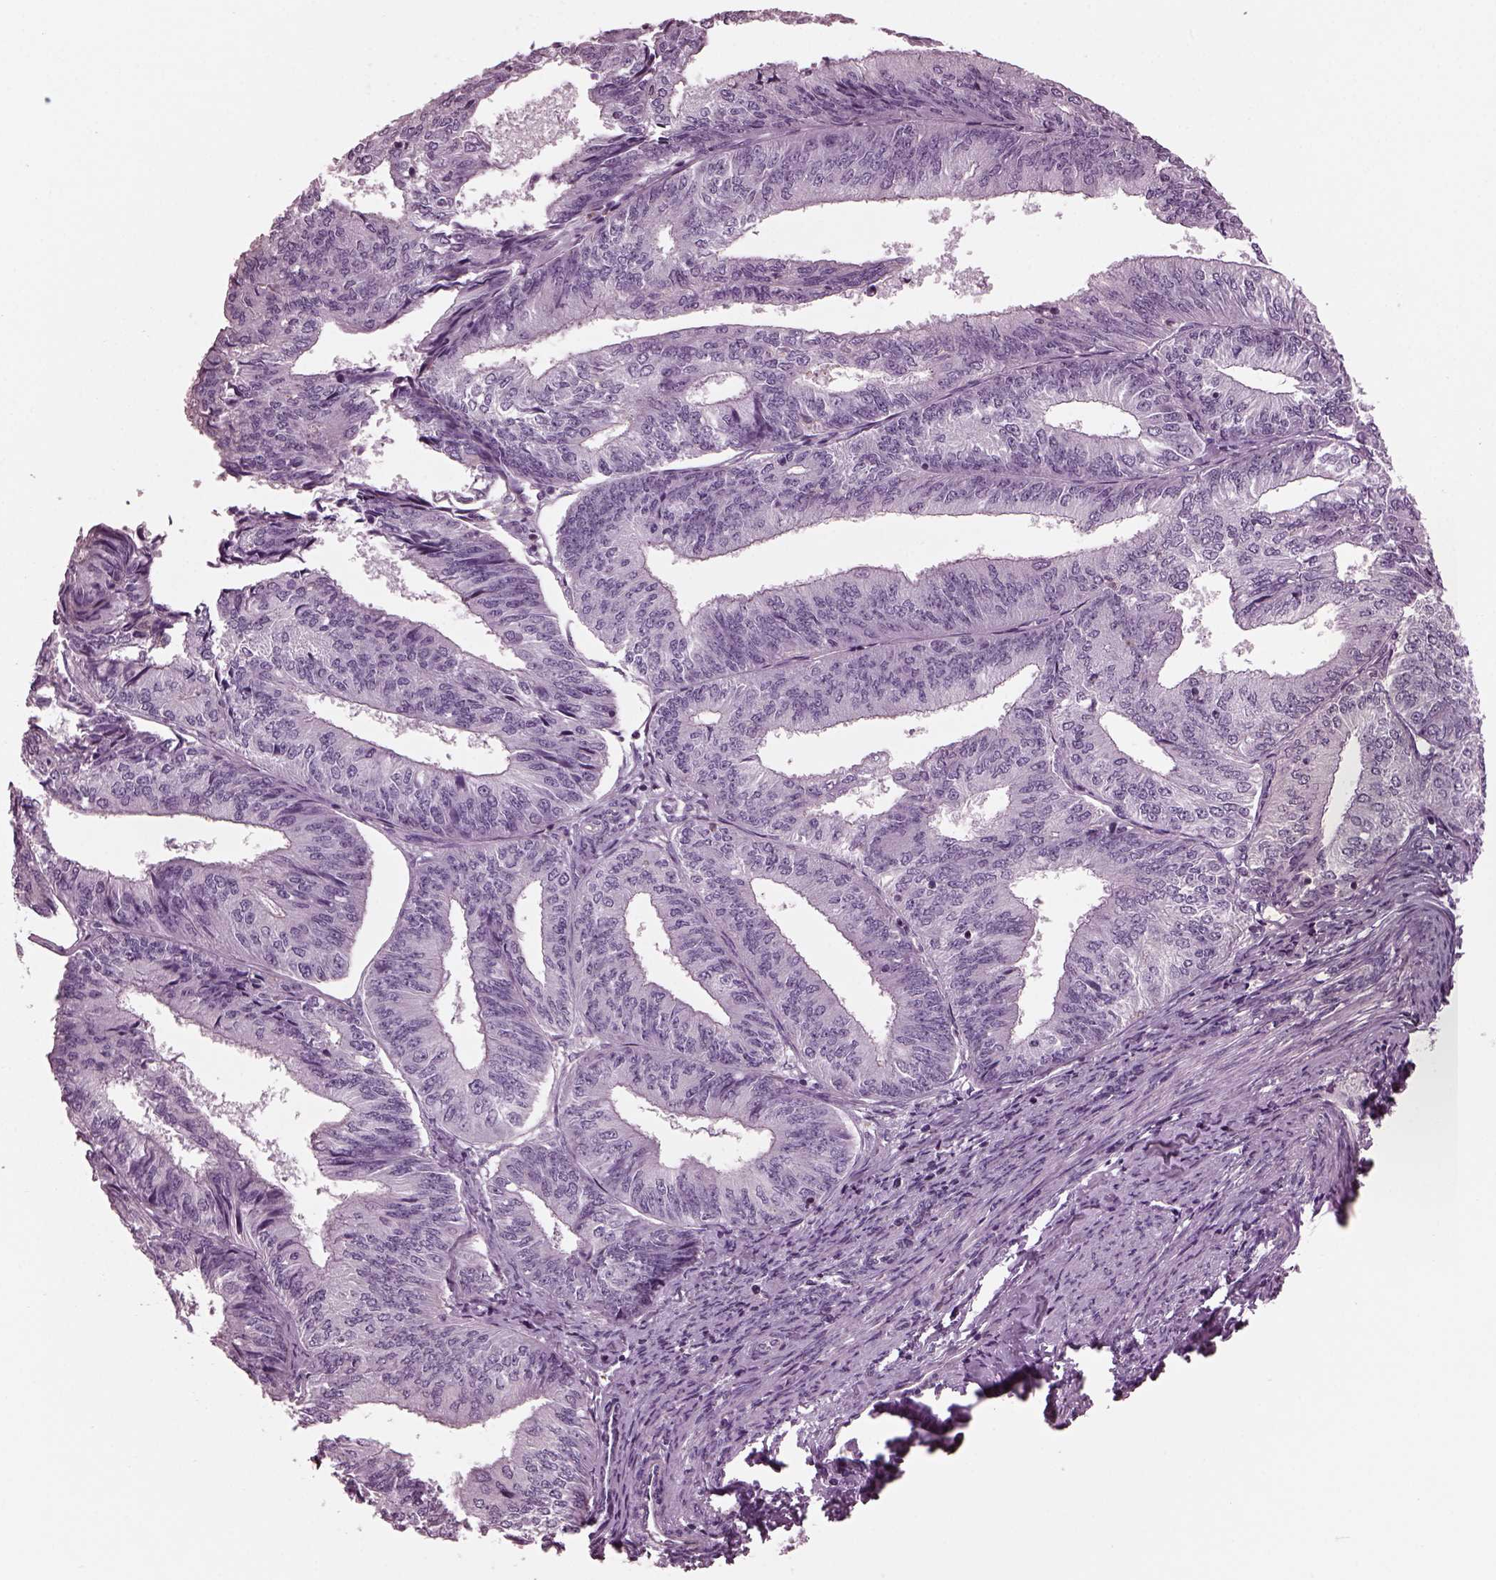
{"staining": {"intensity": "negative", "quantity": "none", "location": "none"}, "tissue": "endometrial cancer", "cell_type": "Tumor cells", "image_type": "cancer", "snomed": [{"axis": "morphology", "description": "Adenocarcinoma, NOS"}, {"axis": "topography", "description": "Endometrium"}], "caption": "Micrograph shows no protein positivity in tumor cells of adenocarcinoma (endometrial) tissue.", "gene": "GDF11", "patient": {"sex": "female", "age": 58}}